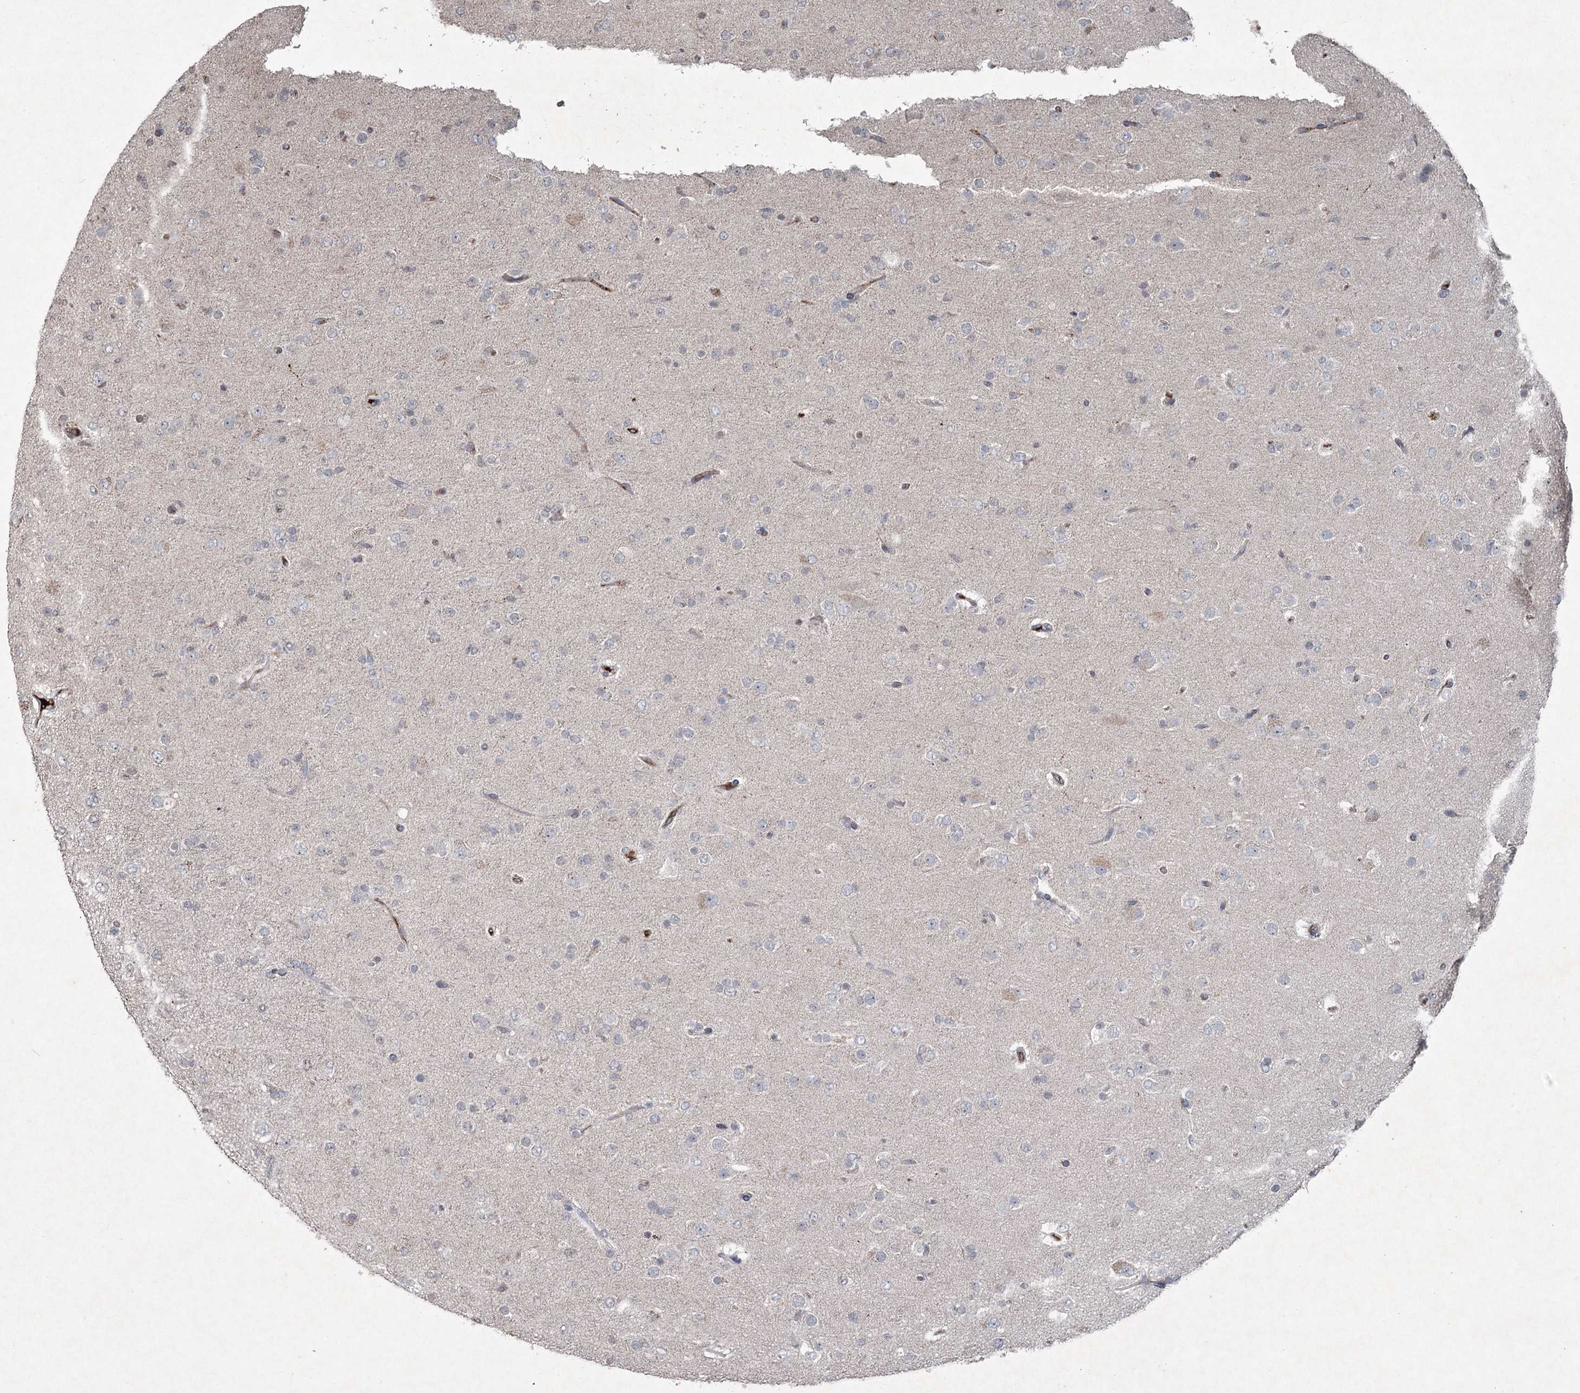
{"staining": {"intensity": "negative", "quantity": "none", "location": "none"}, "tissue": "glioma", "cell_type": "Tumor cells", "image_type": "cancer", "snomed": [{"axis": "morphology", "description": "Glioma, malignant, Low grade"}, {"axis": "topography", "description": "Brain"}], "caption": "An IHC micrograph of low-grade glioma (malignant) is shown. There is no staining in tumor cells of low-grade glioma (malignant).", "gene": "PGLYRP2", "patient": {"sex": "male", "age": 65}}